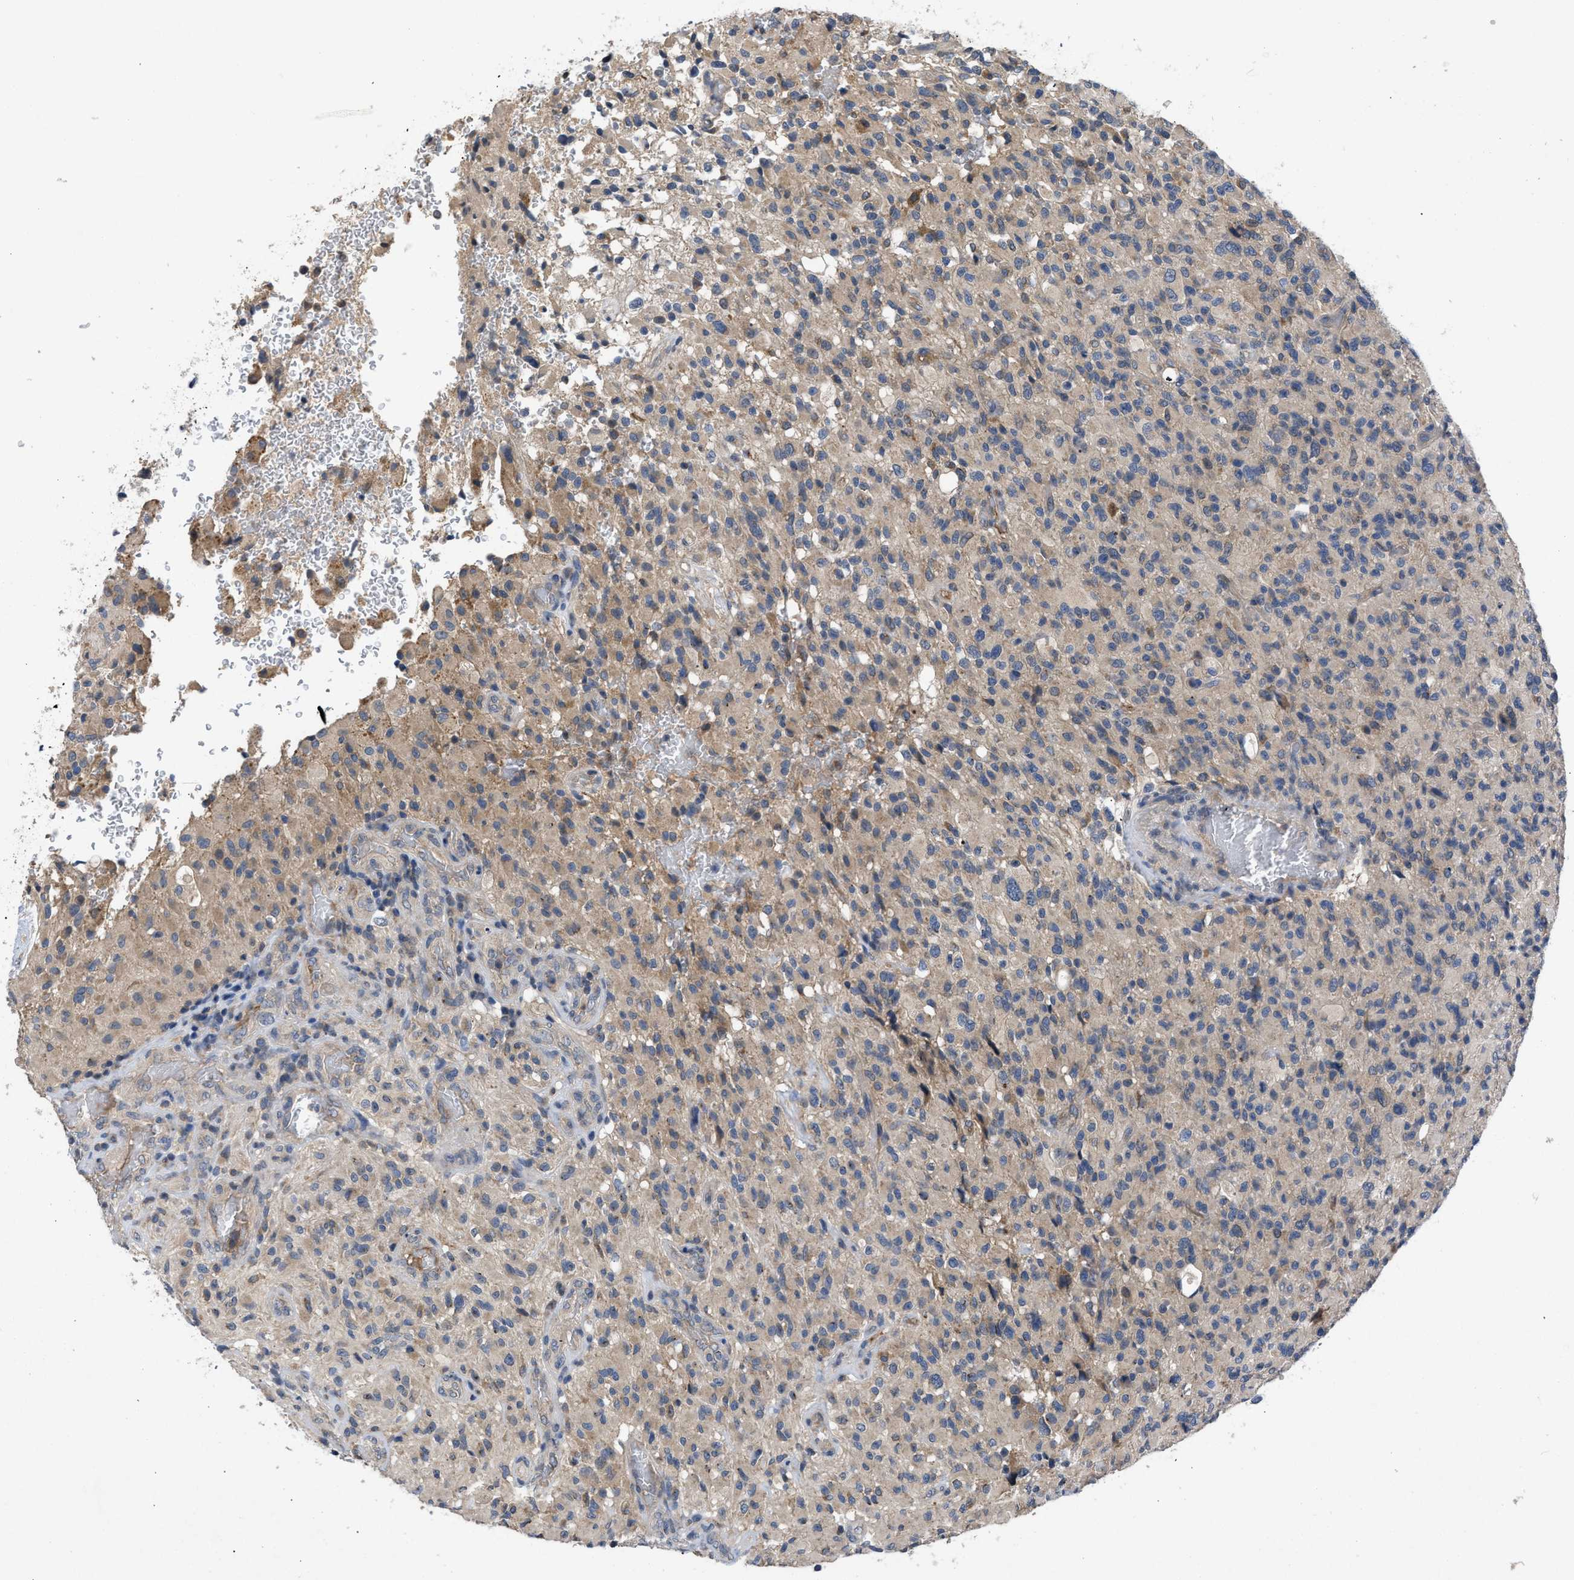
{"staining": {"intensity": "moderate", "quantity": "25%-75%", "location": "cytoplasmic/membranous"}, "tissue": "glioma", "cell_type": "Tumor cells", "image_type": "cancer", "snomed": [{"axis": "morphology", "description": "Glioma, malignant, High grade"}, {"axis": "topography", "description": "Brain"}], "caption": "IHC staining of glioma, which demonstrates medium levels of moderate cytoplasmic/membranous positivity in approximately 25%-75% of tumor cells indicating moderate cytoplasmic/membranous protein expression. The staining was performed using DAB (3,3'-diaminobenzidine) (brown) for protein detection and nuclei were counterstained in hematoxylin (blue).", "gene": "VPS4A", "patient": {"sex": "male", "age": 71}}